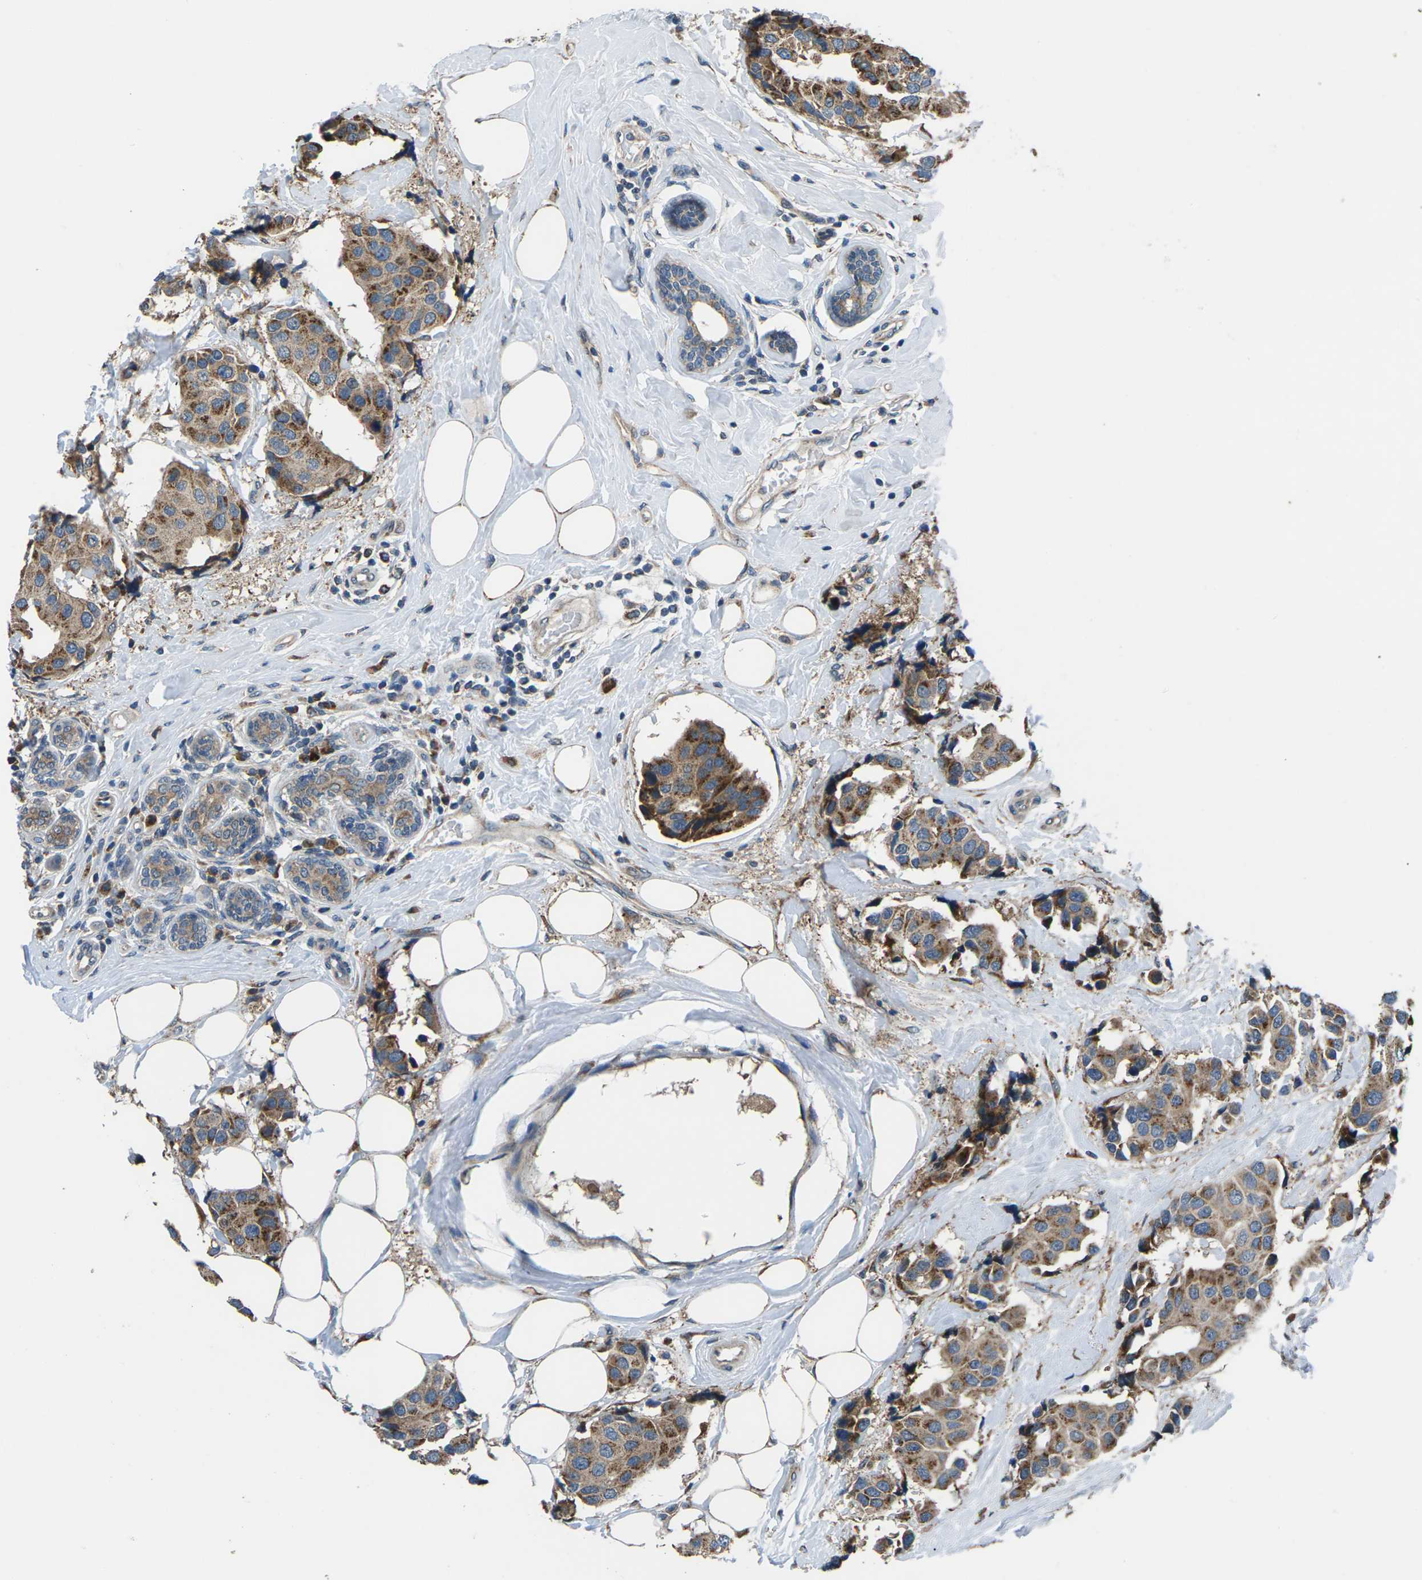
{"staining": {"intensity": "moderate", "quantity": ">75%", "location": "cytoplasmic/membranous"}, "tissue": "breast cancer", "cell_type": "Tumor cells", "image_type": "cancer", "snomed": [{"axis": "morphology", "description": "Normal tissue, NOS"}, {"axis": "morphology", "description": "Duct carcinoma"}, {"axis": "topography", "description": "Breast"}], "caption": "Protein staining of breast cancer tissue exhibits moderate cytoplasmic/membranous expression in approximately >75% of tumor cells.", "gene": "GABRP", "patient": {"sex": "female", "age": 39}}